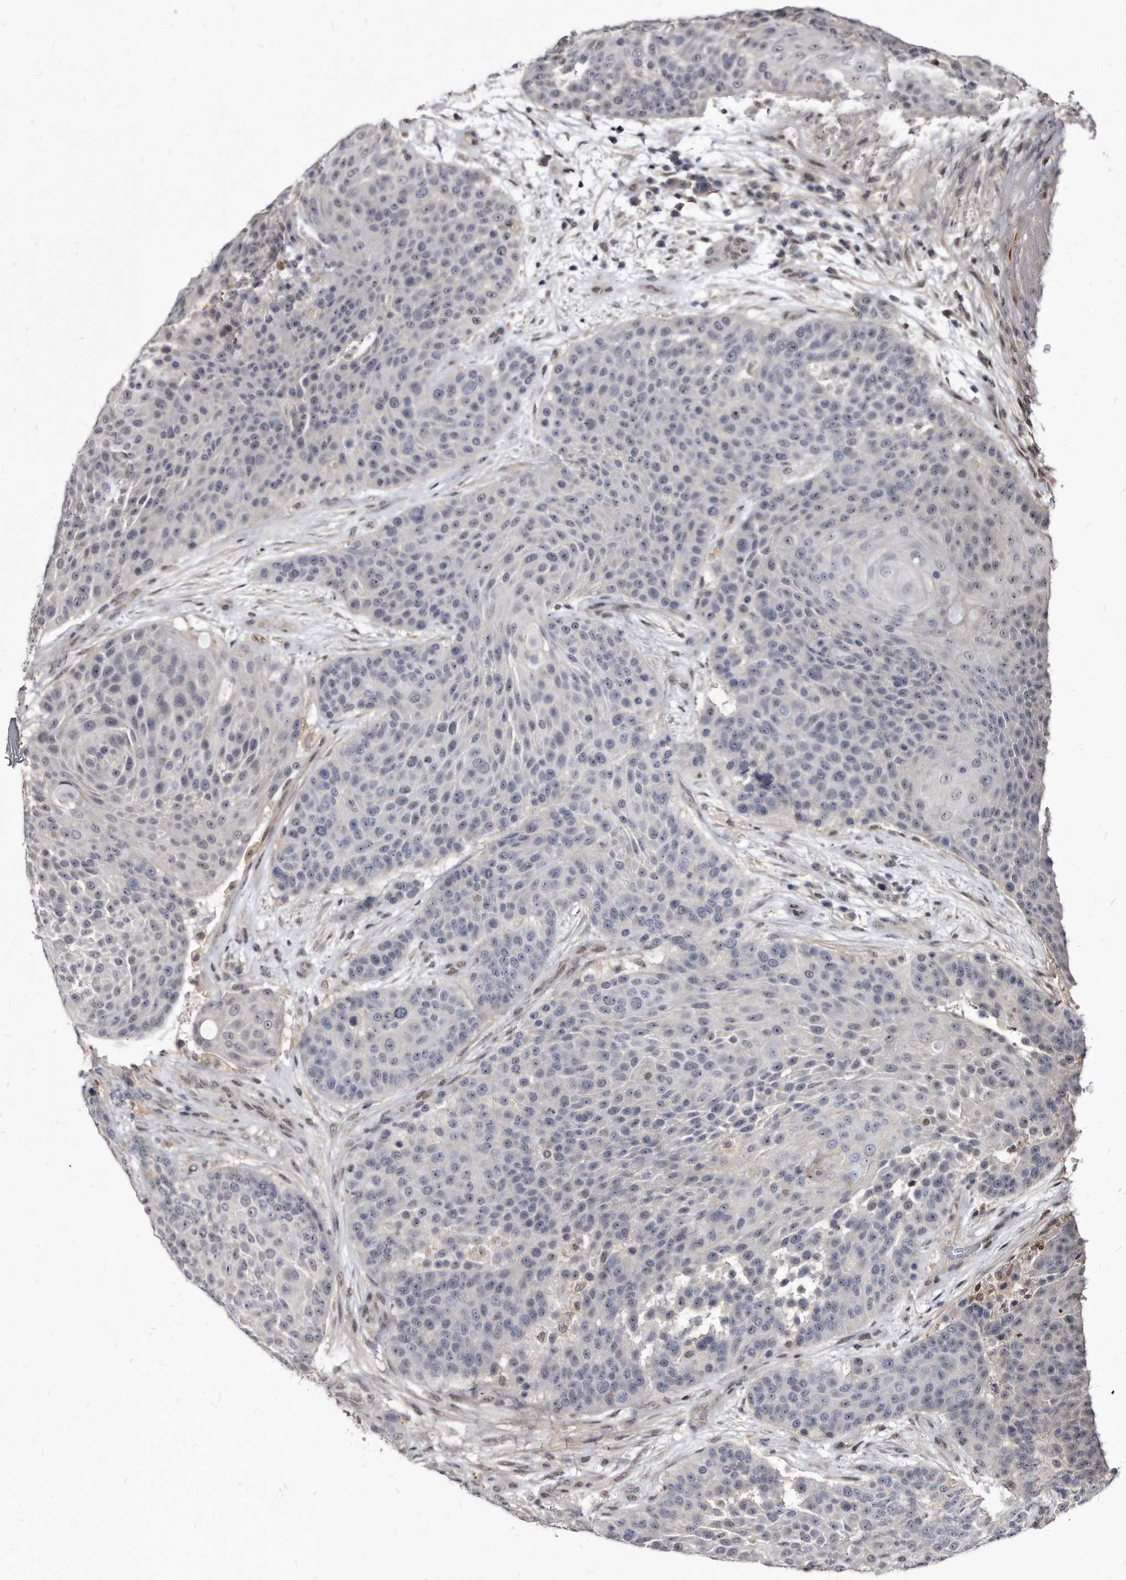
{"staining": {"intensity": "negative", "quantity": "none", "location": "none"}, "tissue": "urothelial cancer", "cell_type": "Tumor cells", "image_type": "cancer", "snomed": [{"axis": "morphology", "description": "Urothelial carcinoma, High grade"}, {"axis": "topography", "description": "Urinary bladder"}], "caption": "This is an IHC image of urothelial cancer. There is no positivity in tumor cells.", "gene": "KLHDC3", "patient": {"sex": "female", "age": 63}}